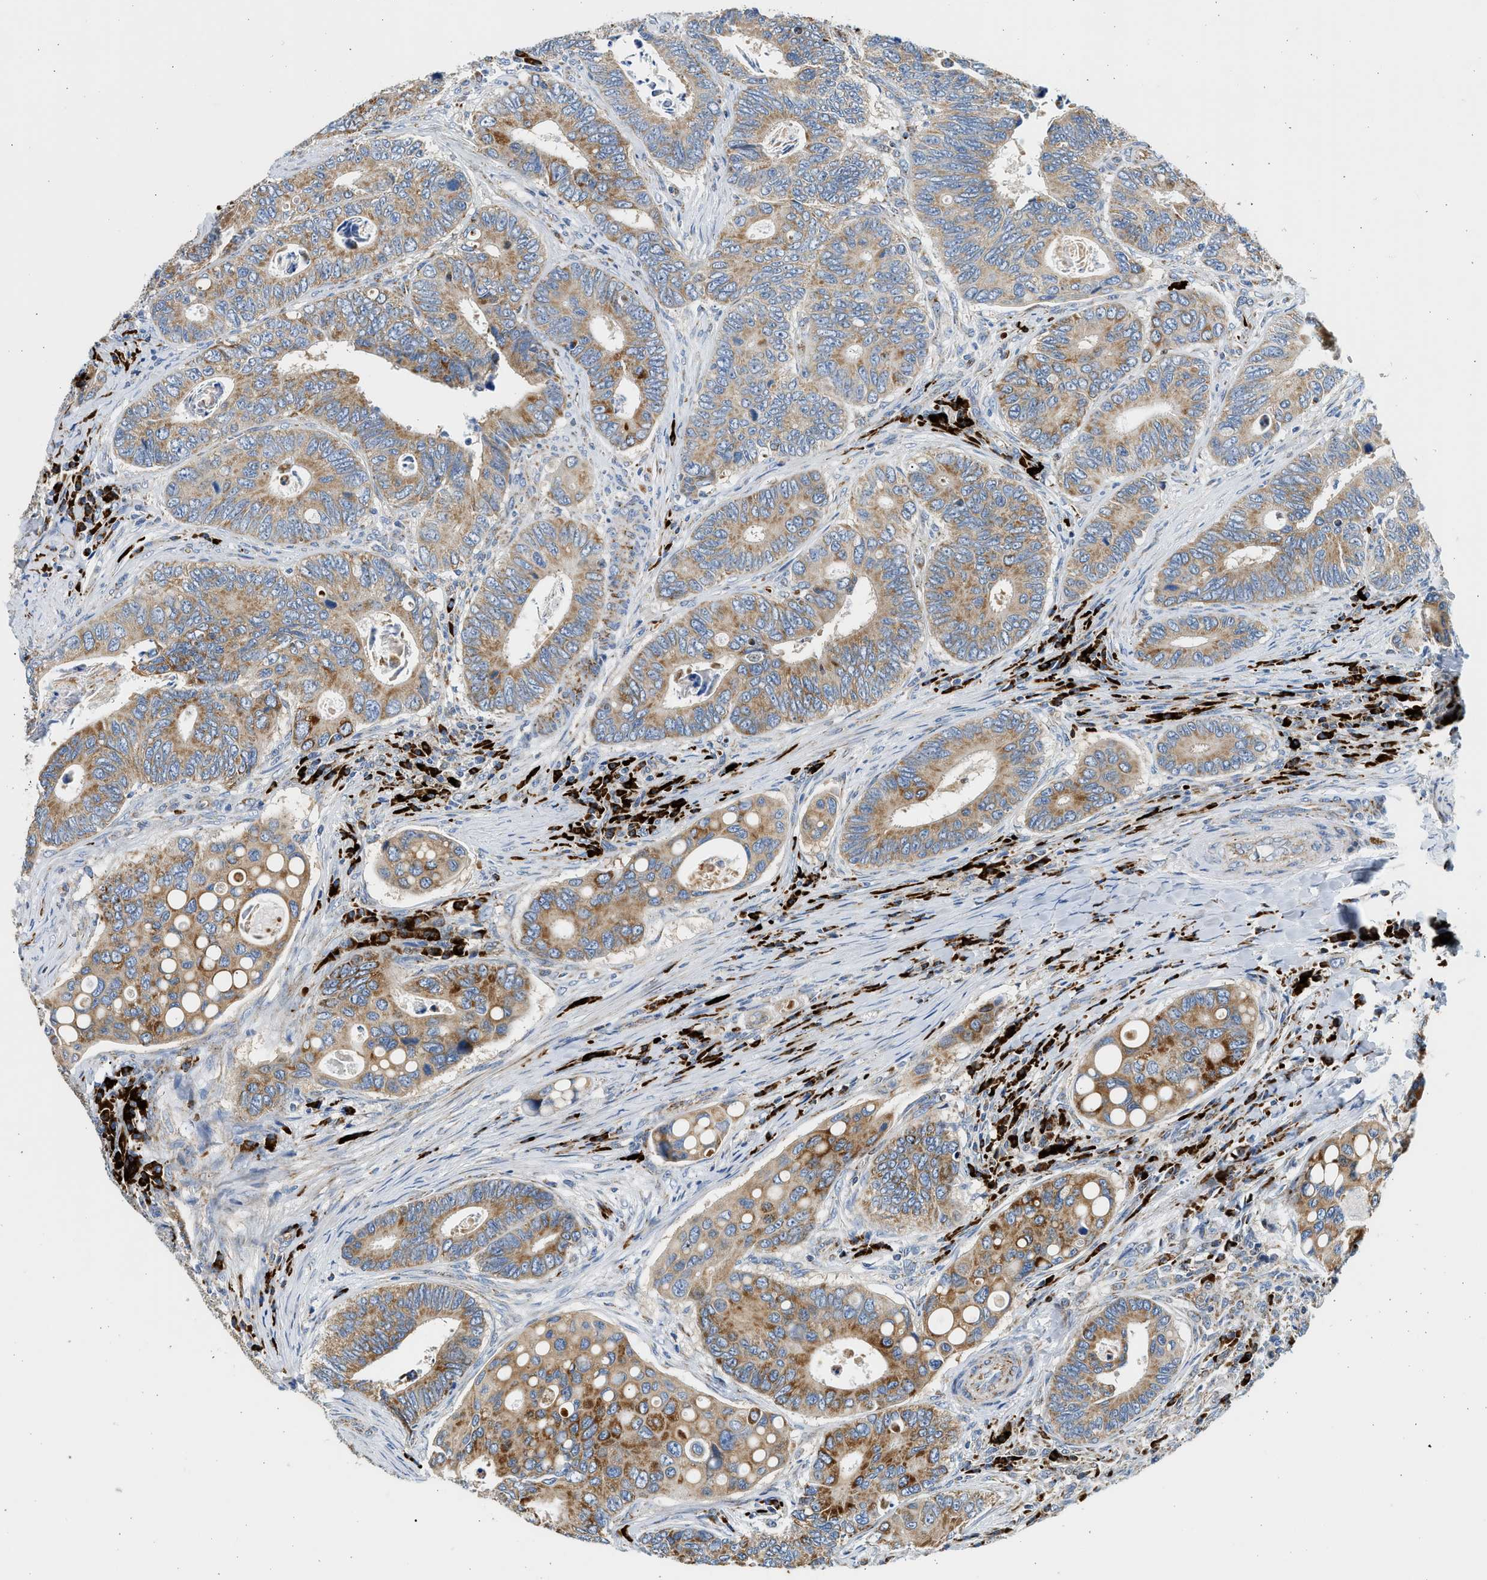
{"staining": {"intensity": "moderate", "quantity": ">75%", "location": "cytoplasmic/membranous"}, "tissue": "colorectal cancer", "cell_type": "Tumor cells", "image_type": "cancer", "snomed": [{"axis": "morphology", "description": "Inflammation, NOS"}, {"axis": "morphology", "description": "Adenocarcinoma, NOS"}, {"axis": "topography", "description": "Colon"}], "caption": "A brown stain shows moderate cytoplasmic/membranous expression of a protein in human colorectal cancer (adenocarcinoma) tumor cells.", "gene": "KCNMB3", "patient": {"sex": "male", "age": 72}}